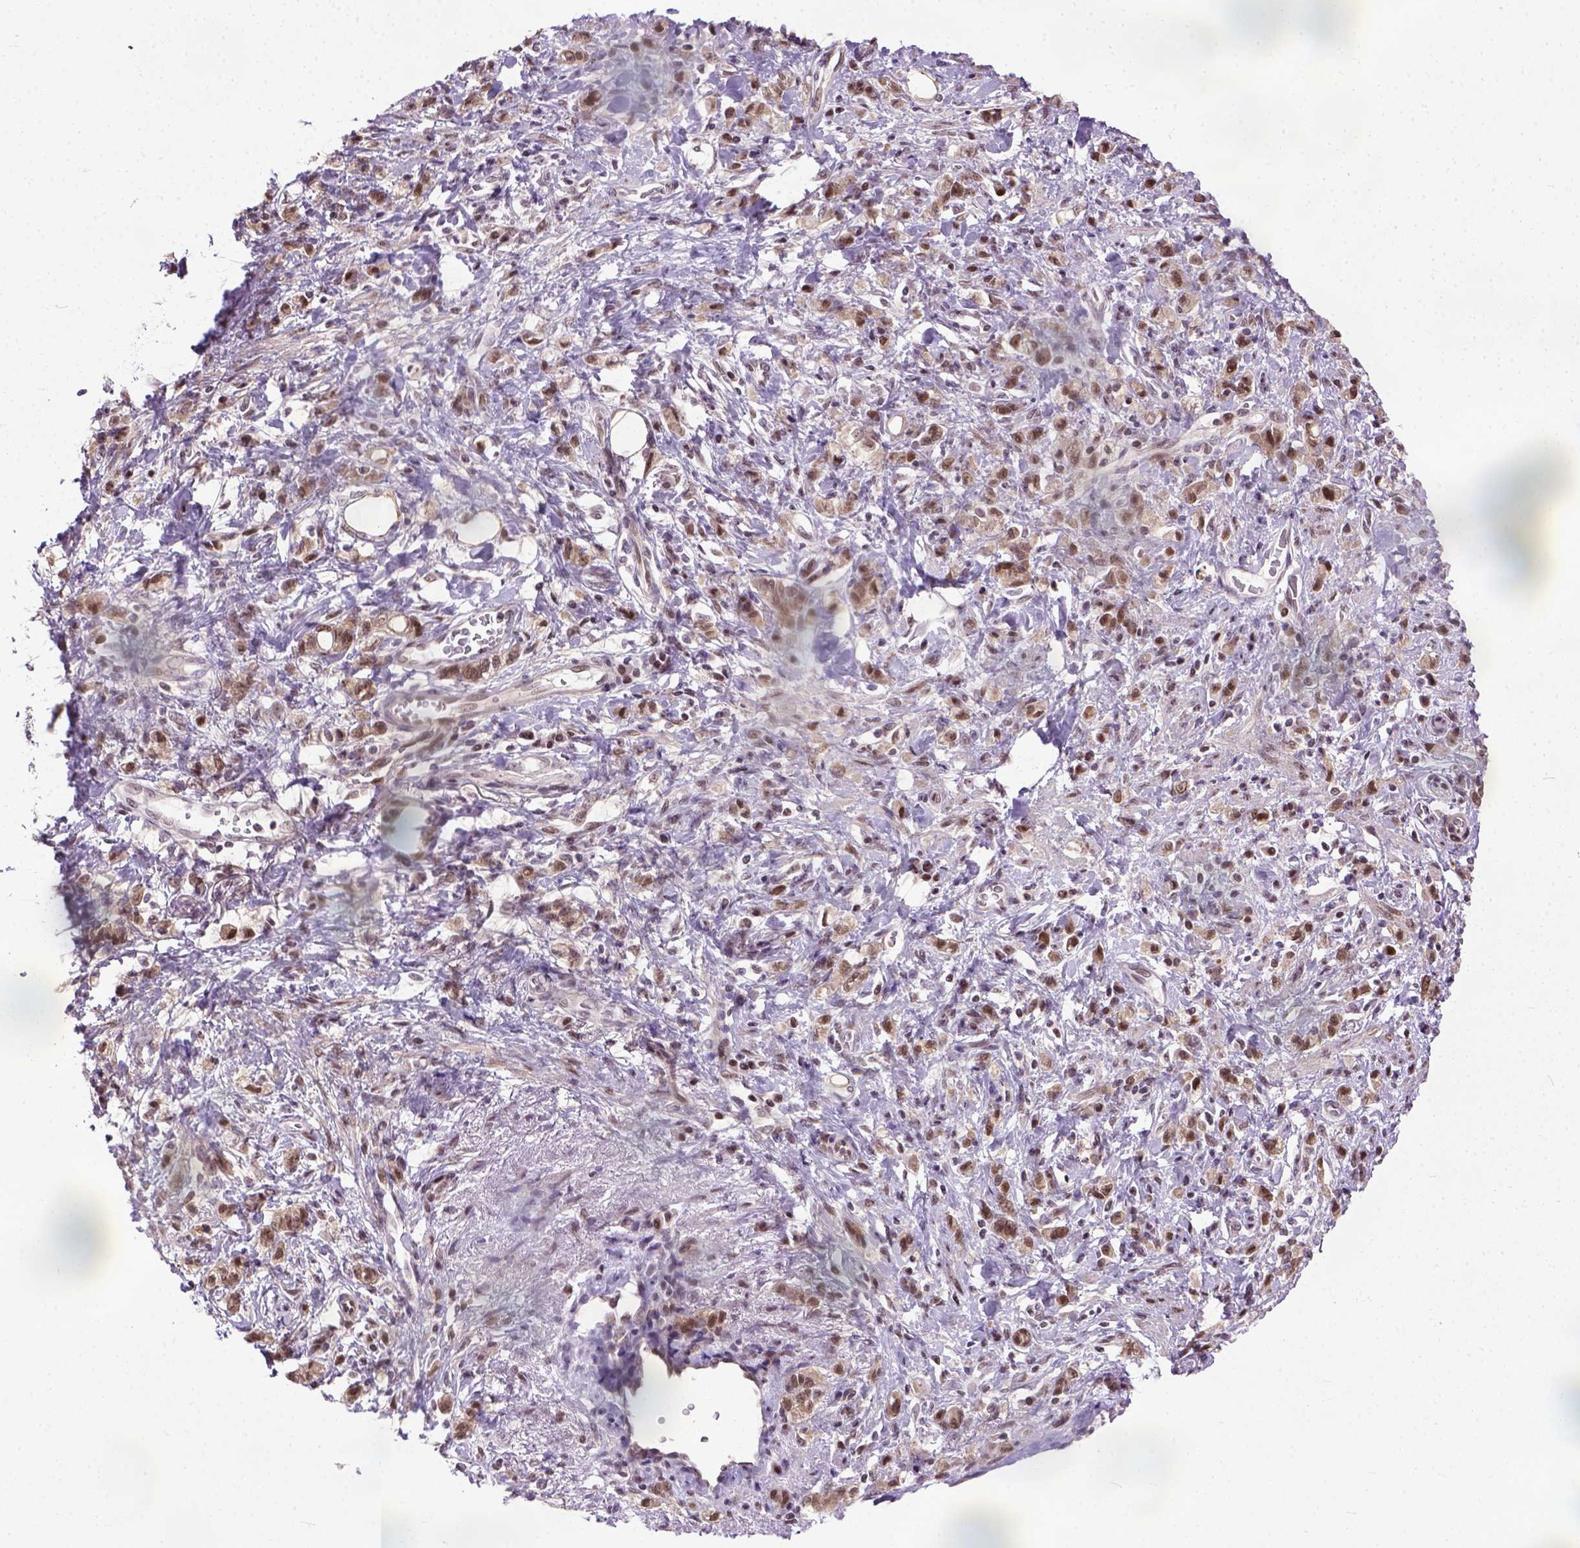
{"staining": {"intensity": "moderate", "quantity": ">75%", "location": "cytoplasmic/membranous,nuclear"}, "tissue": "stomach cancer", "cell_type": "Tumor cells", "image_type": "cancer", "snomed": [{"axis": "morphology", "description": "Adenocarcinoma, NOS"}, {"axis": "topography", "description": "Stomach"}], "caption": "Immunohistochemical staining of human adenocarcinoma (stomach) reveals moderate cytoplasmic/membranous and nuclear protein positivity in approximately >75% of tumor cells.", "gene": "UBA3", "patient": {"sex": "male", "age": 77}}